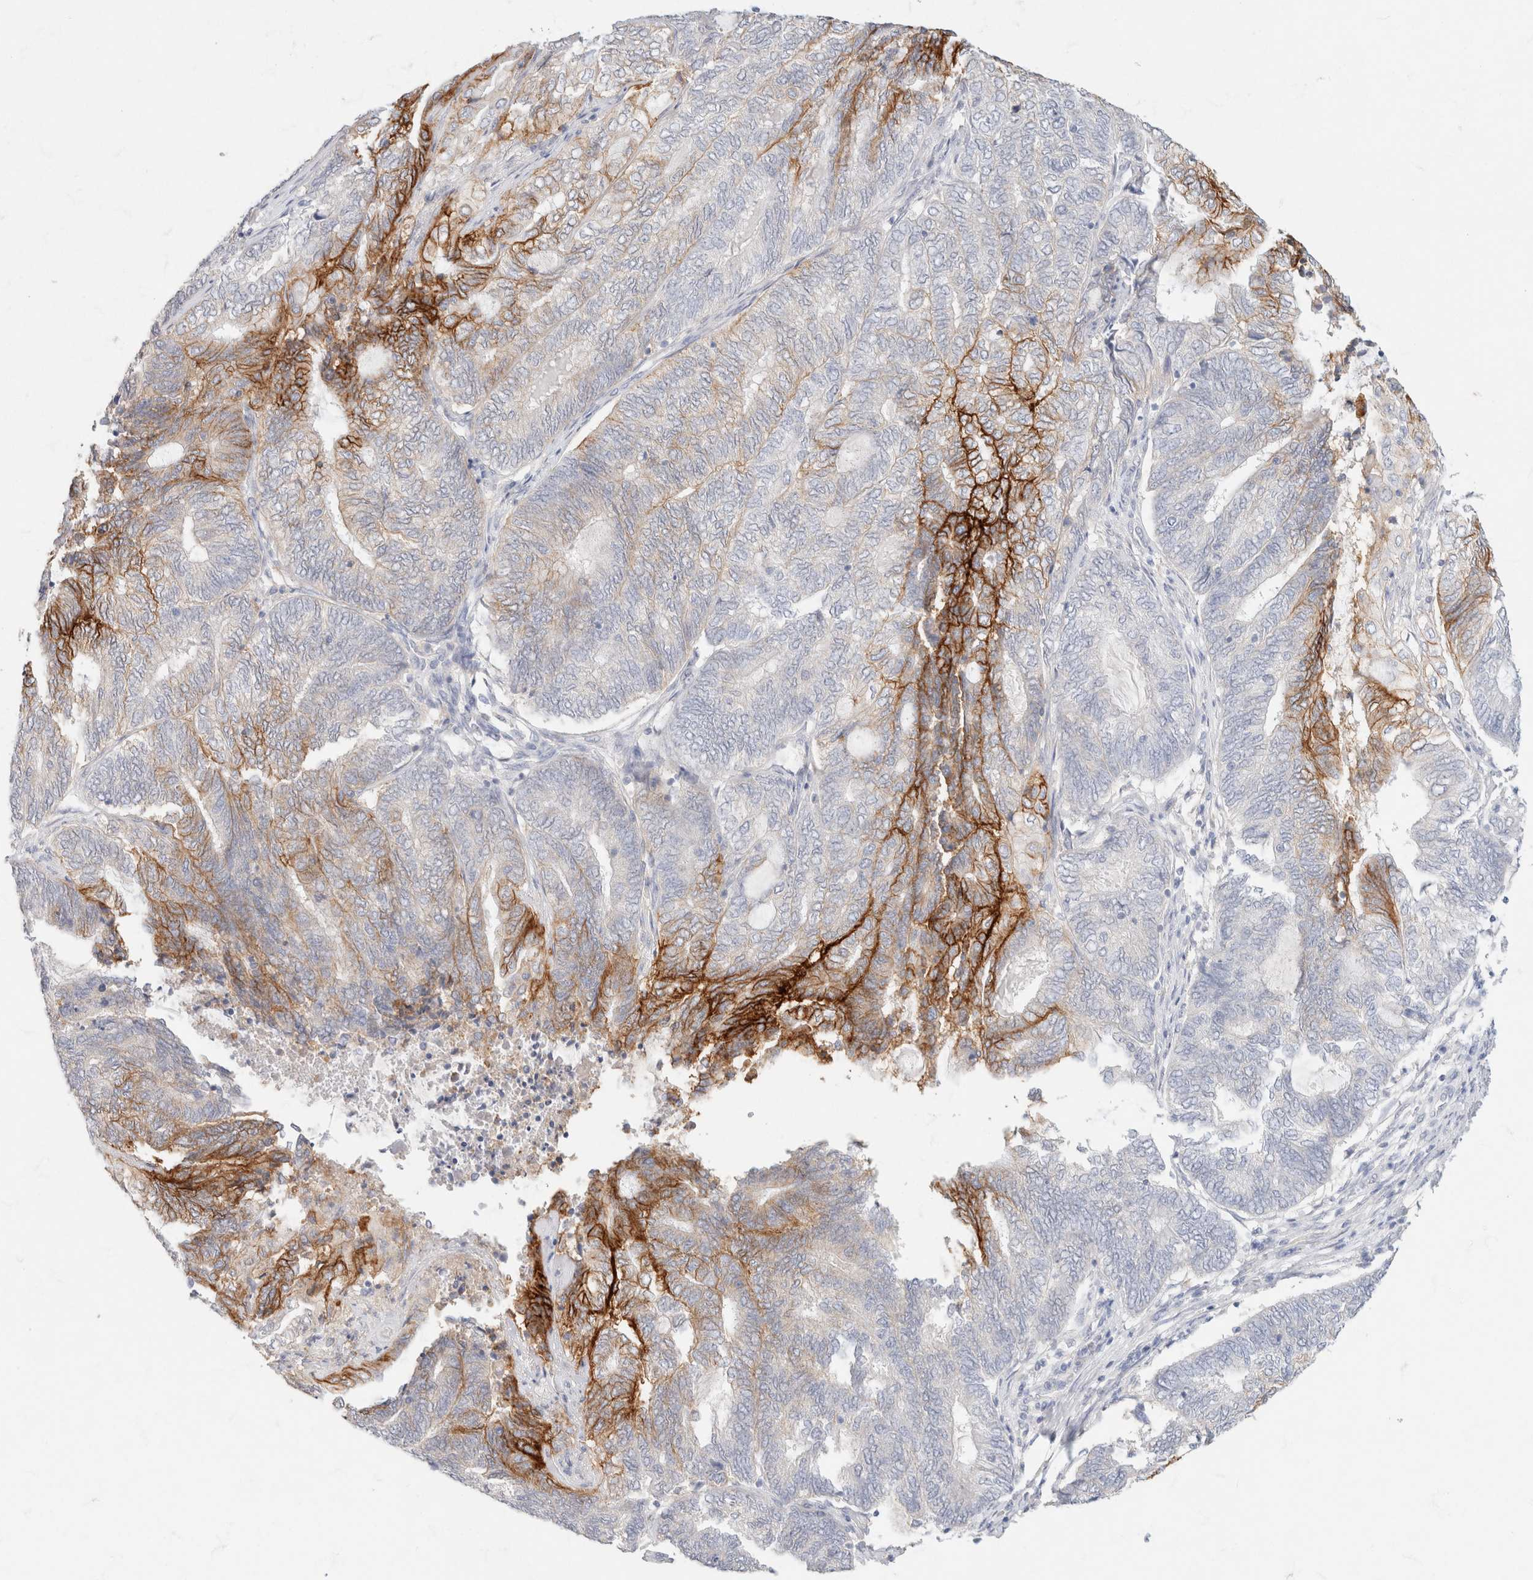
{"staining": {"intensity": "strong", "quantity": "<25%", "location": "cytoplasmic/membranous"}, "tissue": "endometrial cancer", "cell_type": "Tumor cells", "image_type": "cancer", "snomed": [{"axis": "morphology", "description": "Adenocarcinoma, NOS"}, {"axis": "topography", "description": "Uterus"}, {"axis": "topography", "description": "Endometrium"}], "caption": "High-power microscopy captured an immunohistochemistry histopathology image of endometrial cancer, revealing strong cytoplasmic/membranous staining in approximately <25% of tumor cells.", "gene": "CA12", "patient": {"sex": "female", "age": 70}}